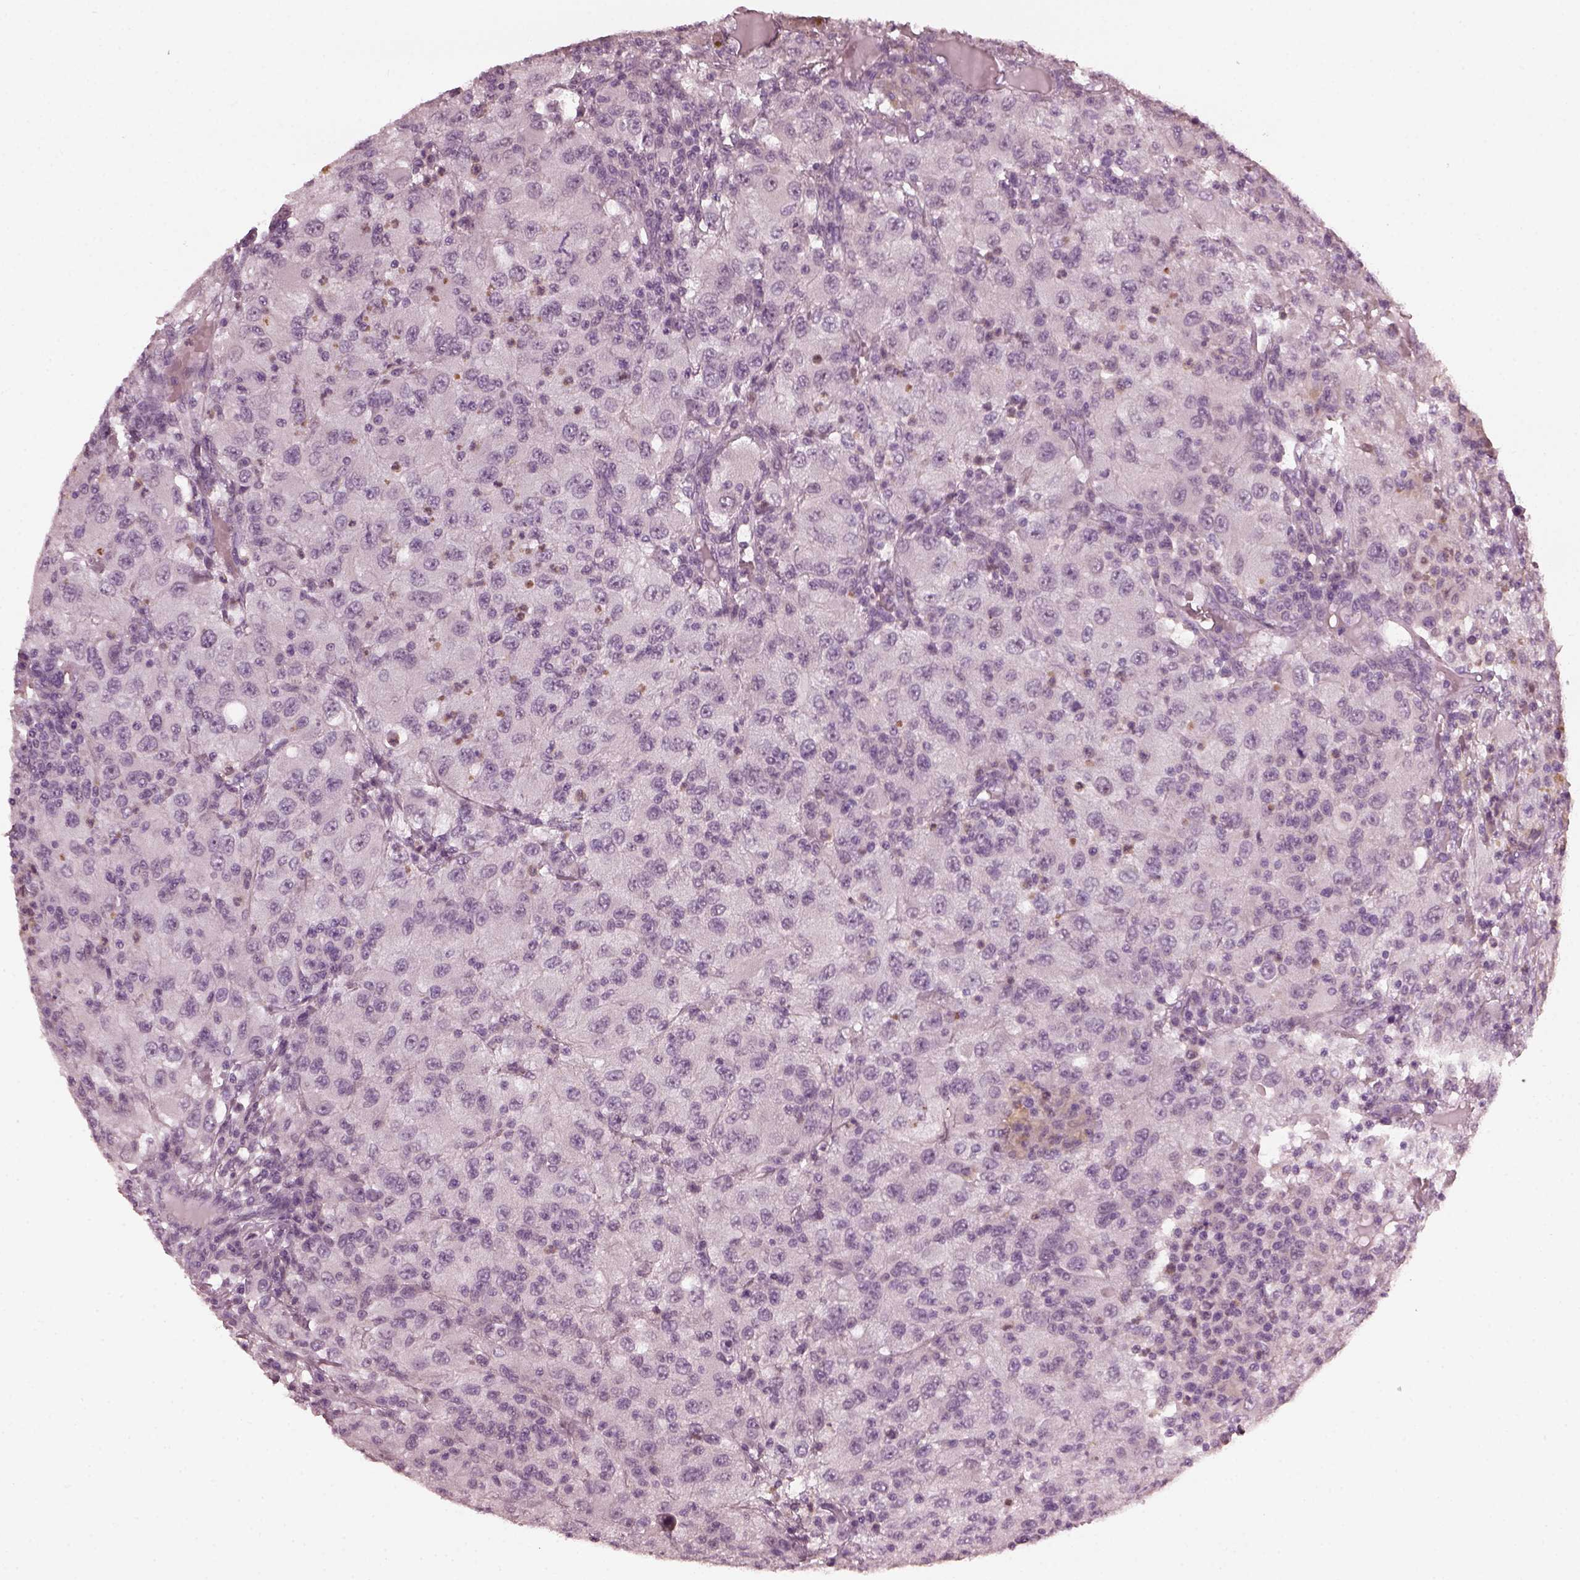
{"staining": {"intensity": "negative", "quantity": "none", "location": "none"}, "tissue": "renal cancer", "cell_type": "Tumor cells", "image_type": "cancer", "snomed": [{"axis": "morphology", "description": "Adenocarcinoma, NOS"}, {"axis": "topography", "description": "Kidney"}], "caption": "Immunohistochemistry of renal cancer reveals no expression in tumor cells.", "gene": "CCDC170", "patient": {"sex": "female", "age": 67}}